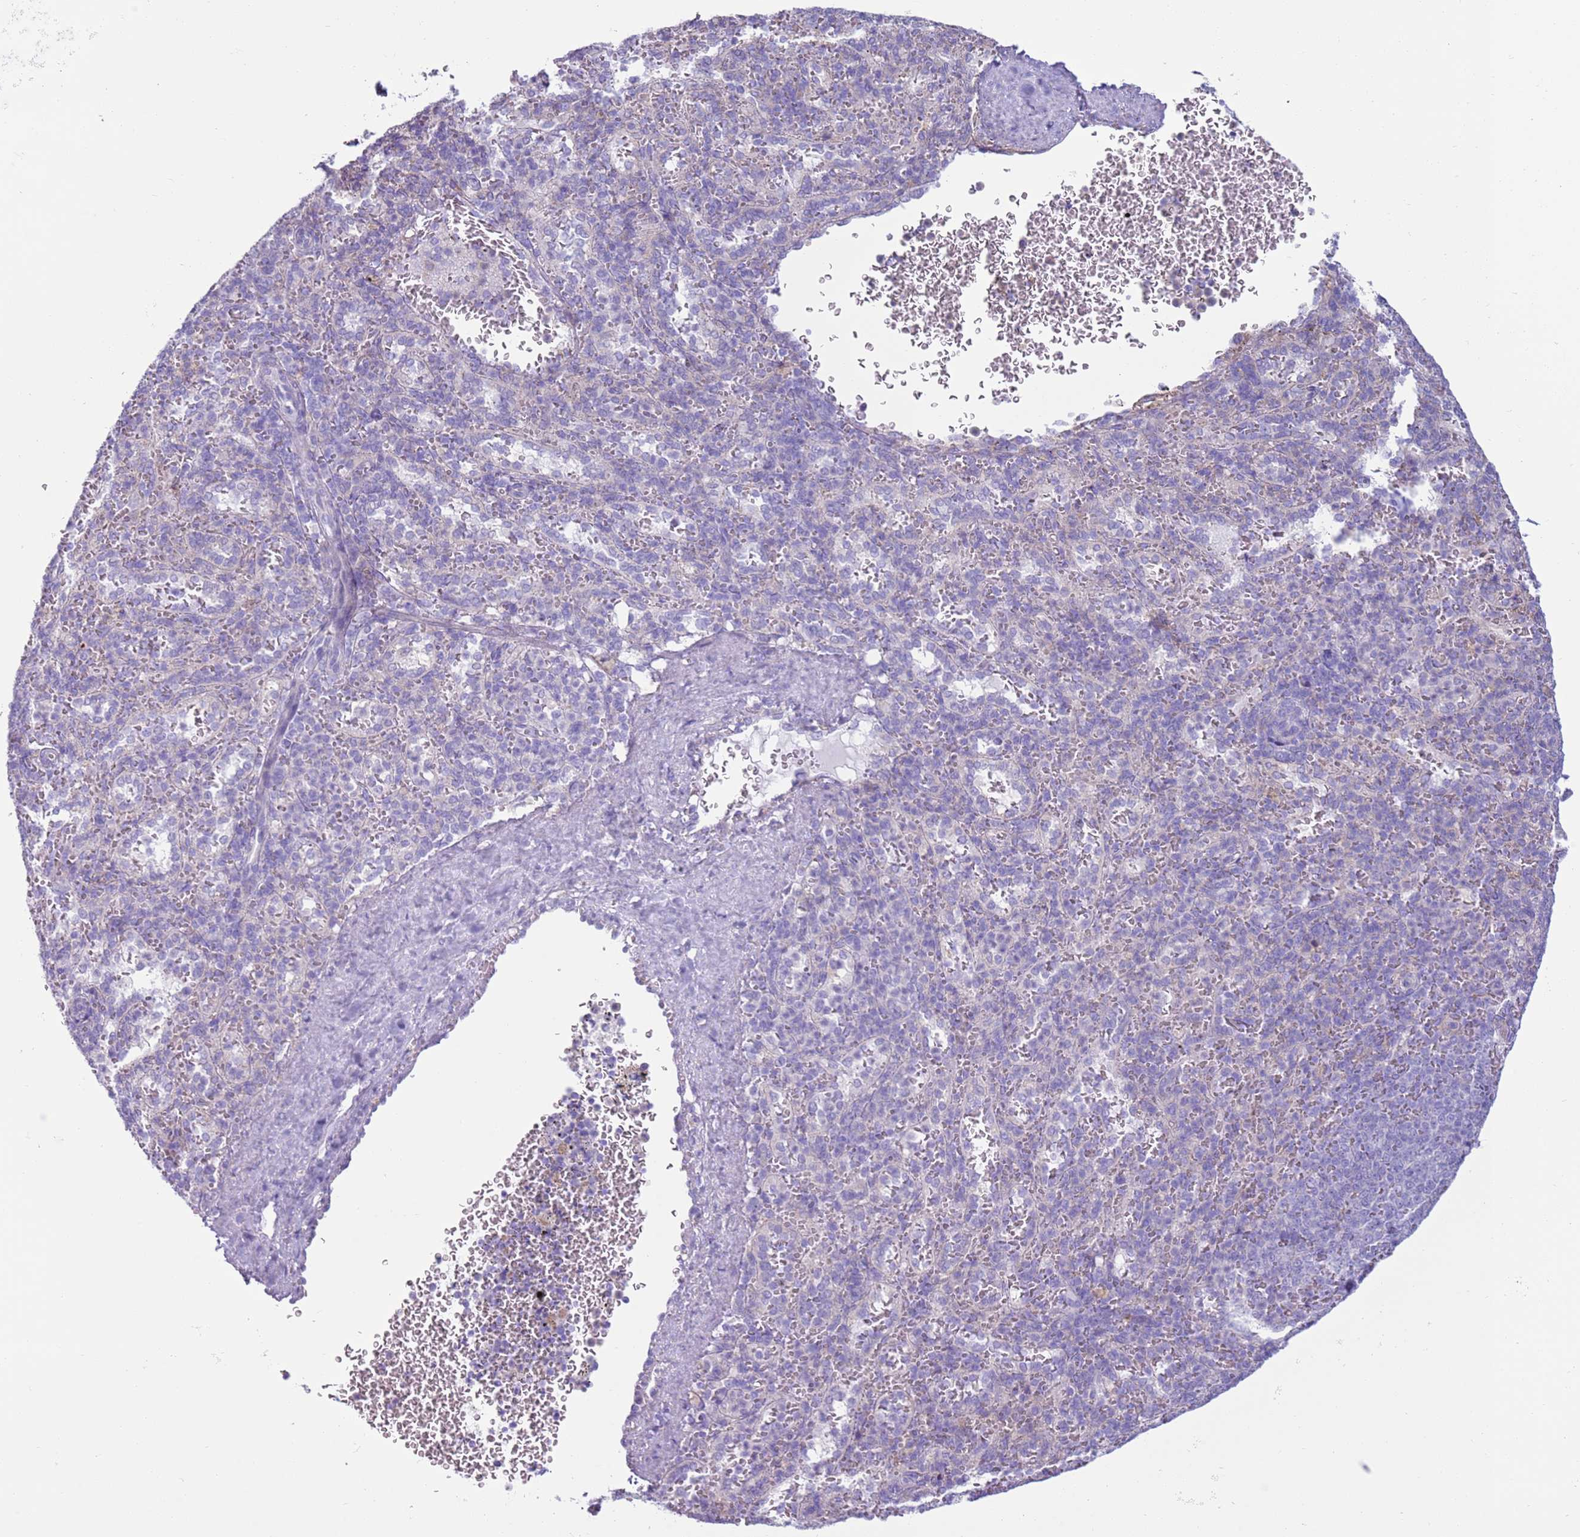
{"staining": {"intensity": "negative", "quantity": "none", "location": "none"}, "tissue": "spleen", "cell_type": "Cells in red pulp", "image_type": "normal", "snomed": [{"axis": "morphology", "description": "Normal tissue, NOS"}, {"axis": "topography", "description": "Spleen"}], "caption": "Spleen was stained to show a protein in brown. There is no significant staining in cells in red pulp.", "gene": "OAF", "patient": {"sex": "female", "age": 21}}